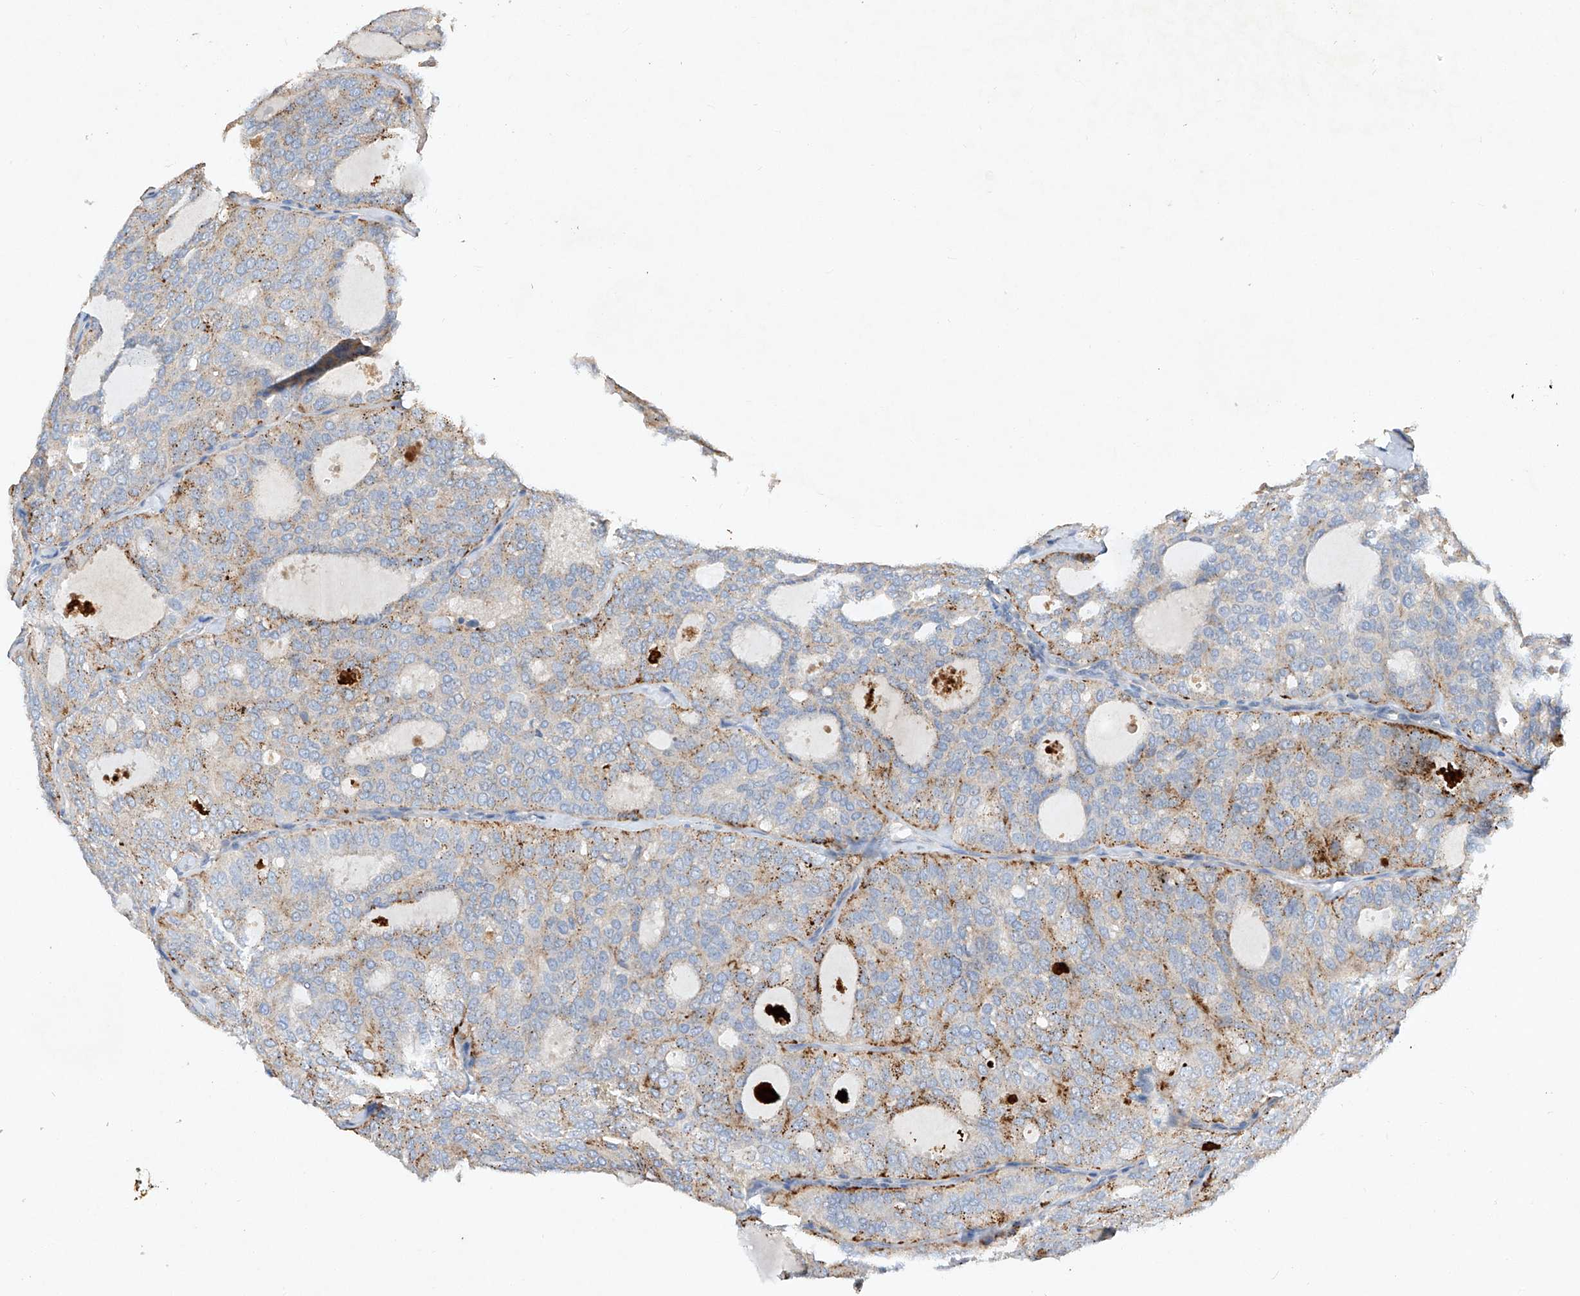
{"staining": {"intensity": "moderate", "quantity": "<25%", "location": "cytoplasmic/membranous"}, "tissue": "thyroid cancer", "cell_type": "Tumor cells", "image_type": "cancer", "snomed": [{"axis": "morphology", "description": "Follicular adenoma carcinoma, NOS"}, {"axis": "topography", "description": "Thyroid gland"}], "caption": "IHC (DAB (3,3'-diaminobenzidine)) staining of human thyroid cancer (follicular adenoma carcinoma) demonstrates moderate cytoplasmic/membranous protein expression in approximately <25% of tumor cells.", "gene": "AMD1", "patient": {"sex": "male", "age": 75}}